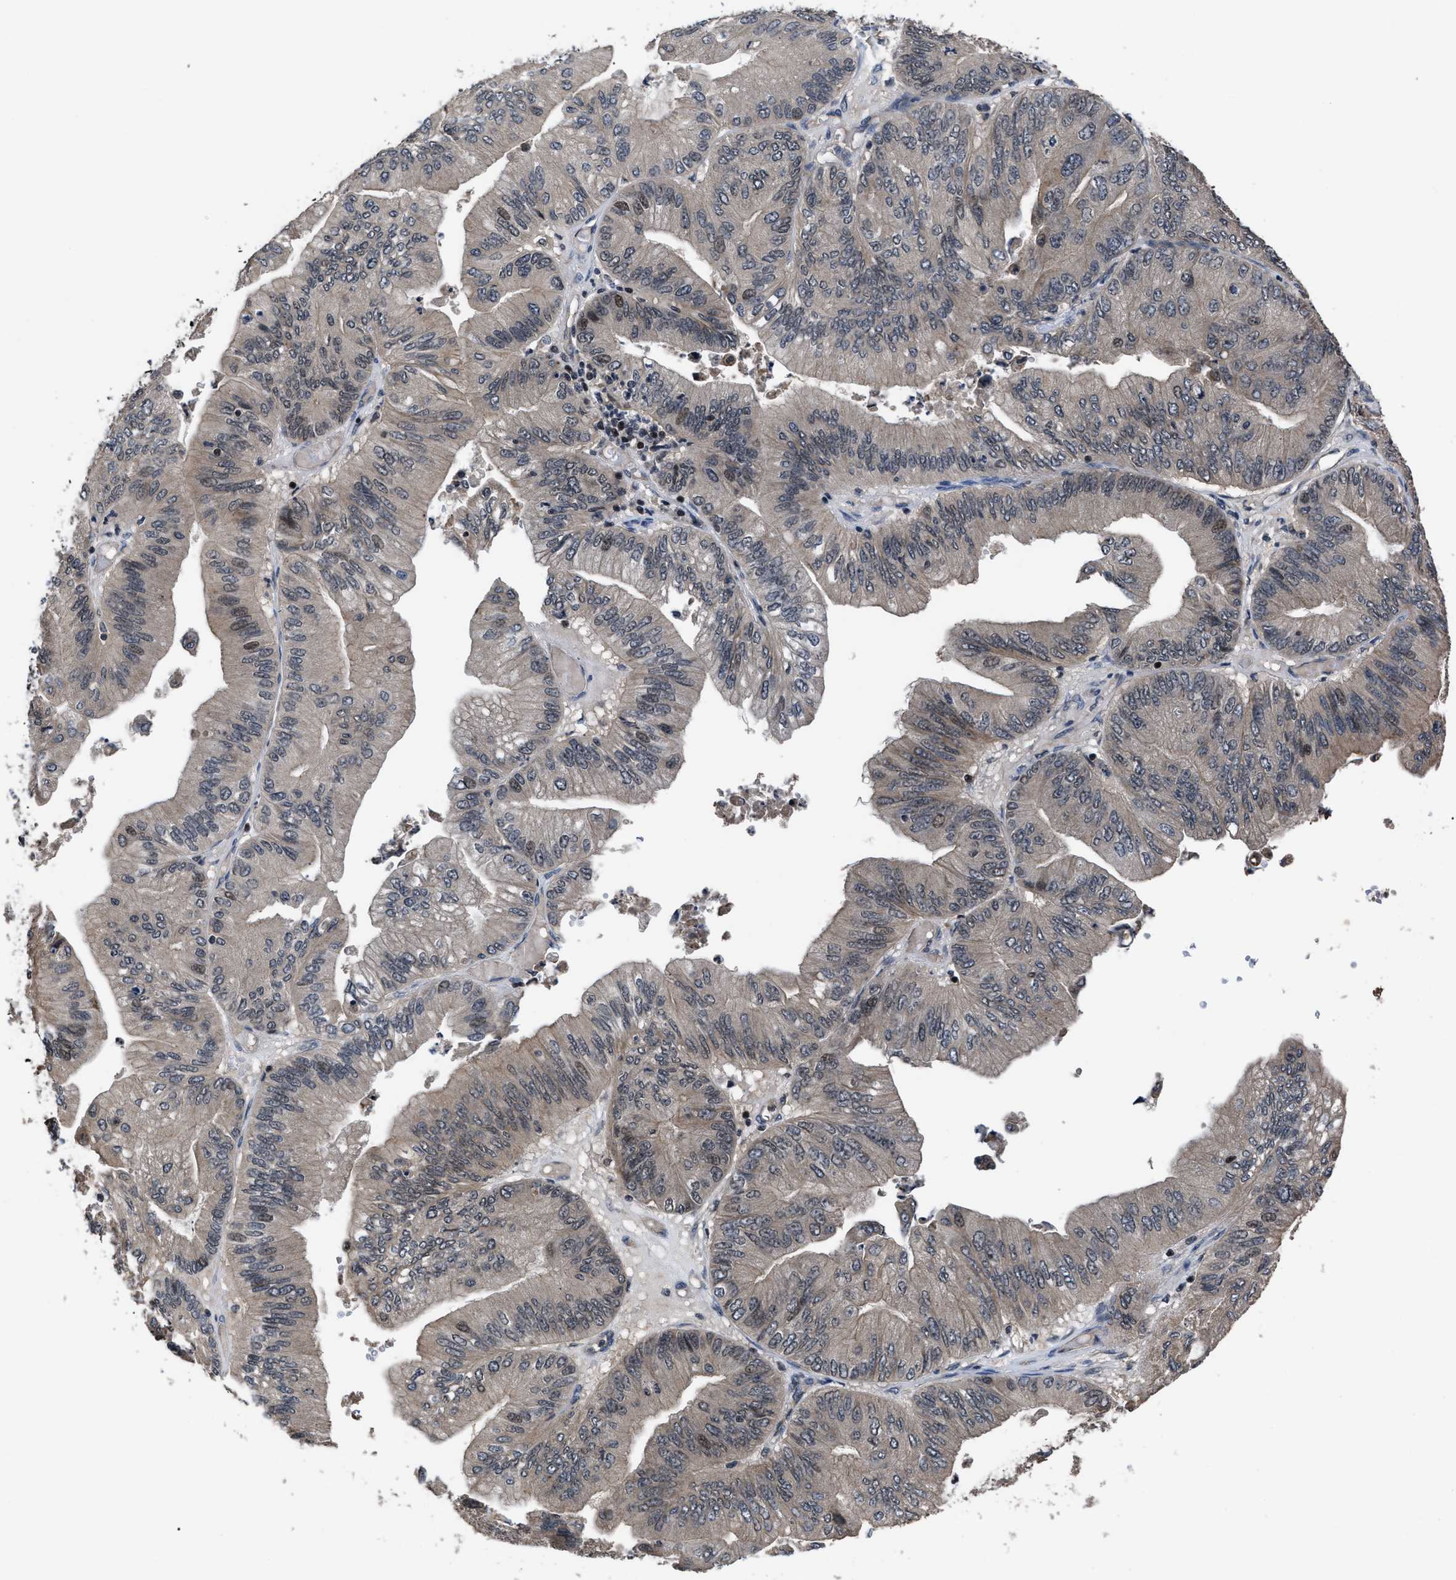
{"staining": {"intensity": "weak", "quantity": "<25%", "location": "nuclear"}, "tissue": "ovarian cancer", "cell_type": "Tumor cells", "image_type": "cancer", "snomed": [{"axis": "morphology", "description": "Cystadenocarcinoma, mucinous, NOS"}, {"axis": "topography", "description": "Ovary"}], "caption": "High magnification brightfield microscopy of mucinous cystadenocarcinoma (ovarian) stained with DAB (brown) and counterstained with hematoxylin (blue): tumor cells show no significant expression. Brightfield microscopy of immunohistochemistry stained with DAB (3,3'-diaminobenzidine) (brown) and hematoxylin (blue), captured at high magnification.", "gene": "DNAJC14", "patient": {"sex": "female", "age": 61}}